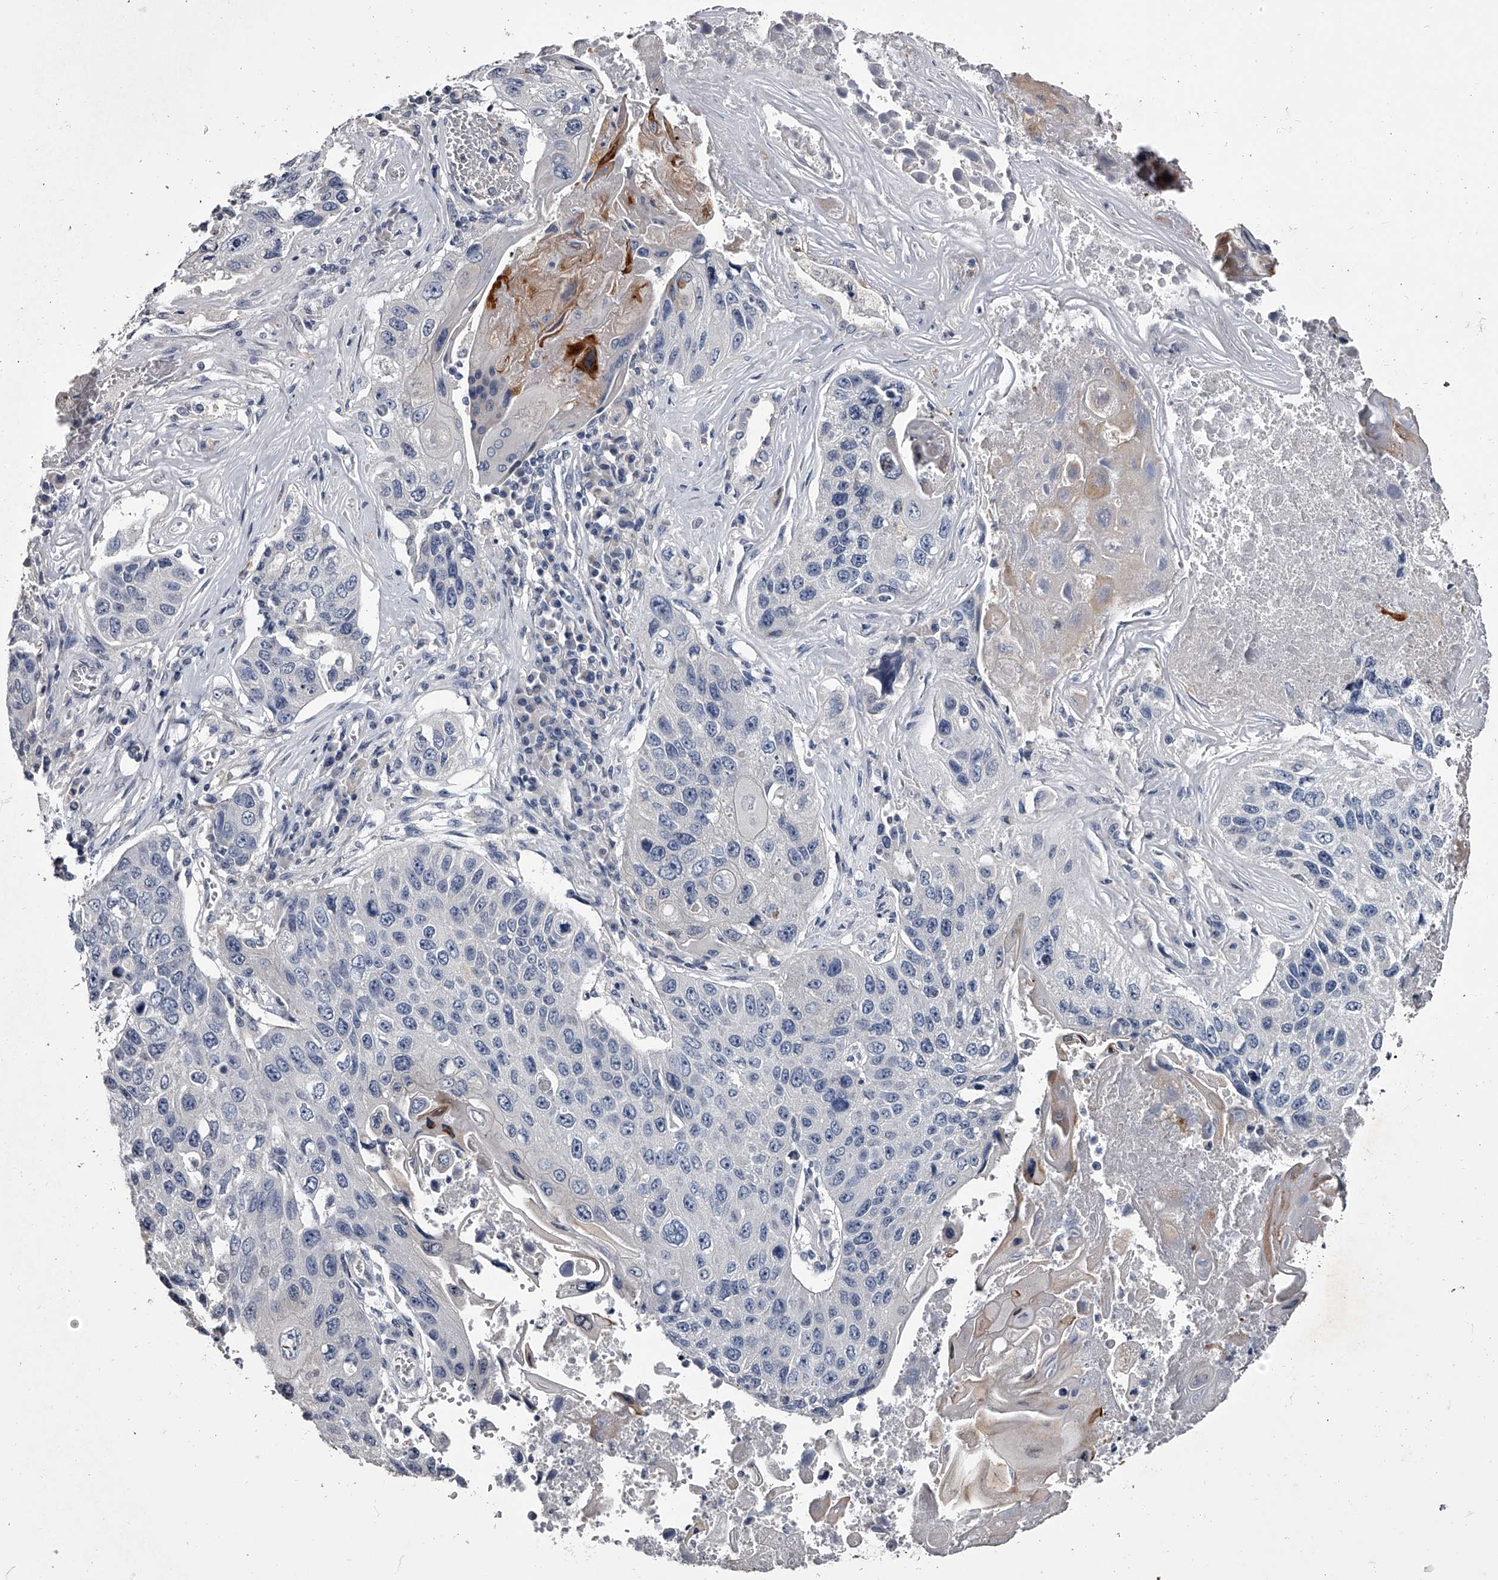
{"staining": {"intensity": "negative", "quantity": "none", "location": "none"}, "tissue": "lung cancer", "cell_type": "Tumor cells", "image_type": "cancer", "snomed": [{"axis": "morphology", "description": "Squamous cell carcinoma, NOS"}, {"axis": "topography", "description": "Lung"}], "caption": "Lung cancer (squamous cell carcinoma) stained for a protein using IHC exhibits no staining tumor cells.", "gene": "GAPVD1", "patient": {"sex": "male", "age": 61}}